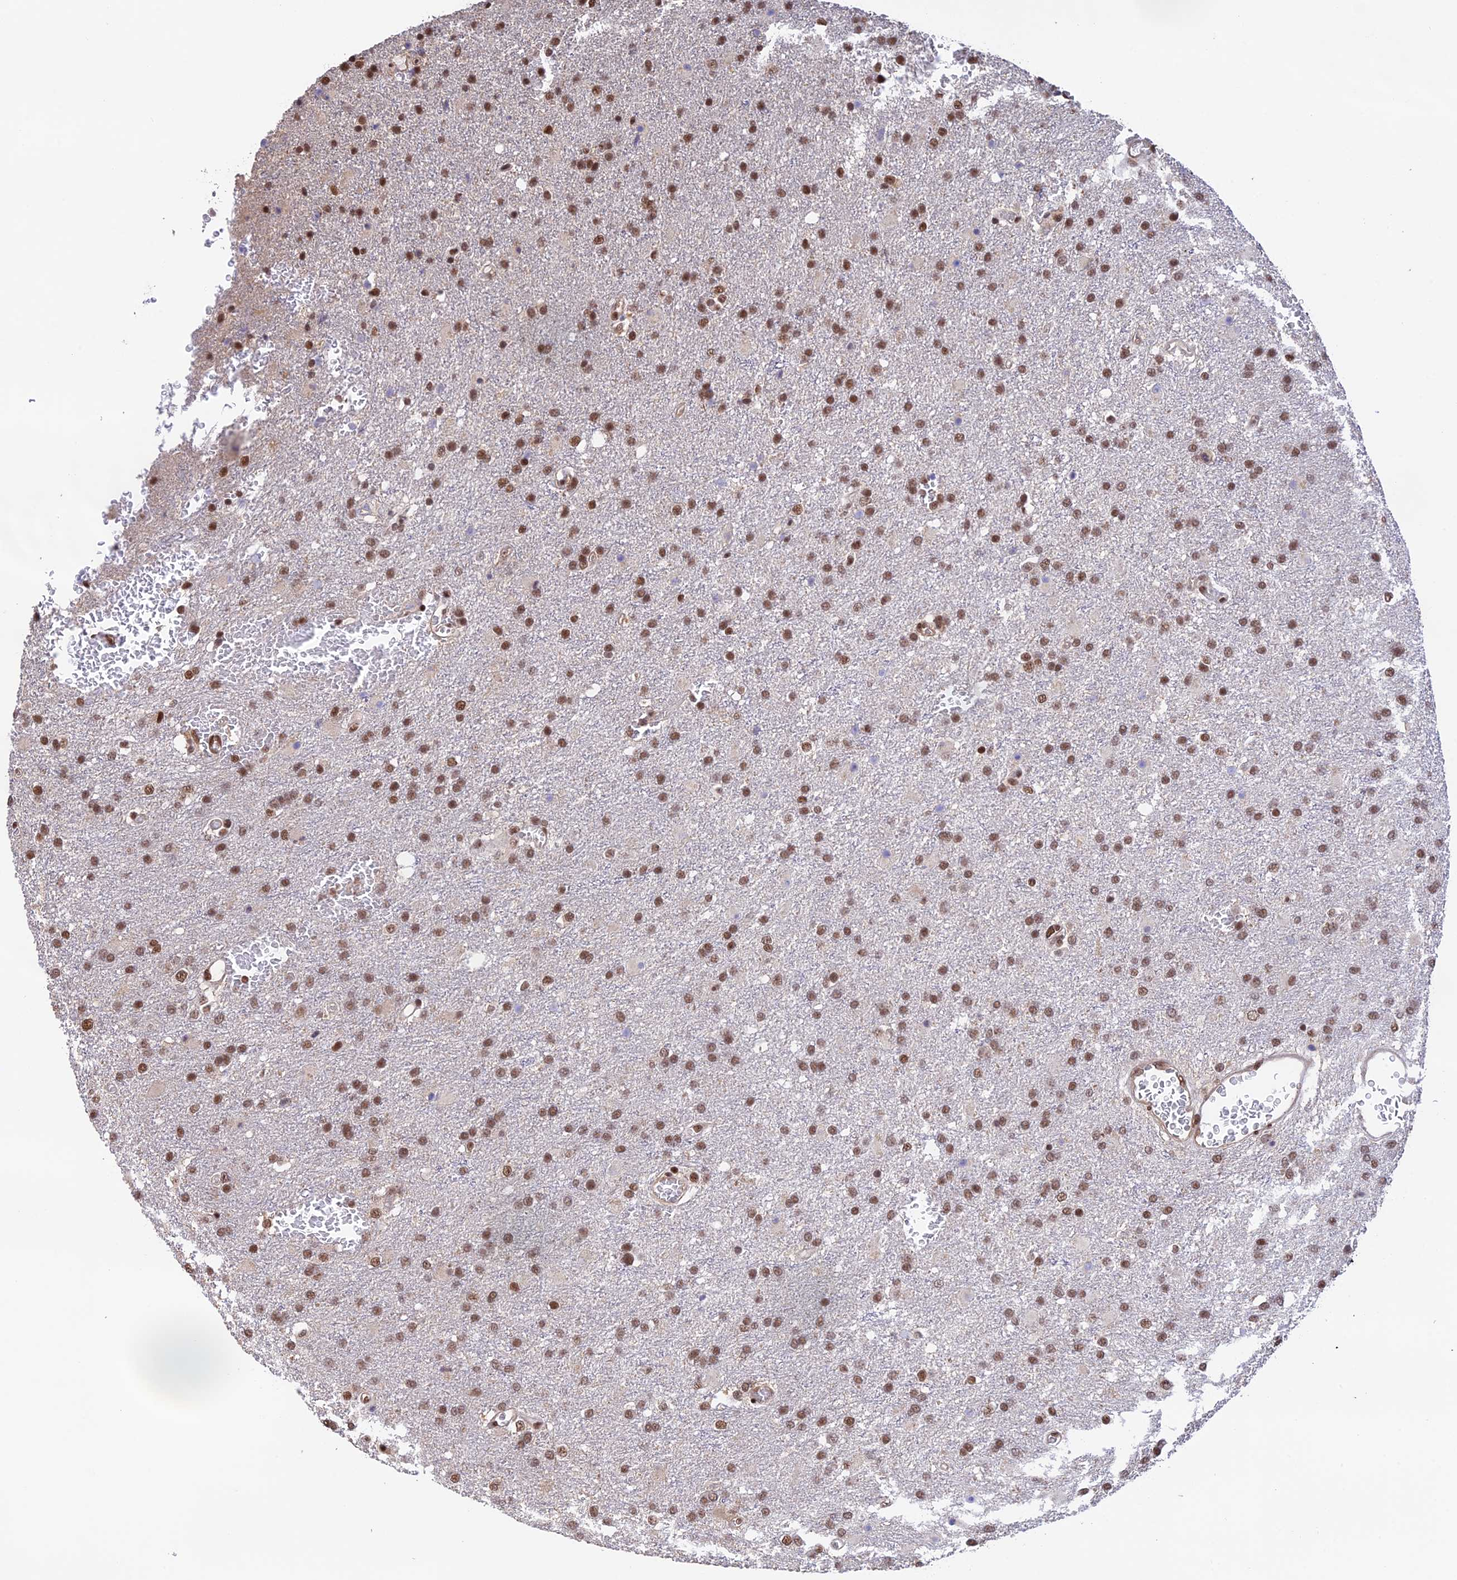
{"staining": {"intensity": "moderate", "quantity": ">75%", "location": "nuclear"}, "tissue": "glioma", "cell_type": "Tumor cells", "image_type": "cancer", "snomed": [{"axis": "morphology", "description": "Glioma, malignant, High grade"}, {"axis": "topography", "description": "Brain"}], "caption": "High-magnification brightfield microscopy of malignant glioma (high-grade) stained with DAB (3,3'-diaminobenzidine) (brown) and counterstained with hematoxylin (blue). tumor cells exhibit moderate nuclear positivity is appreciated in about>75% of cells.", "gene": "THAP11", "patient": {"sex": "female", "age": 74}}